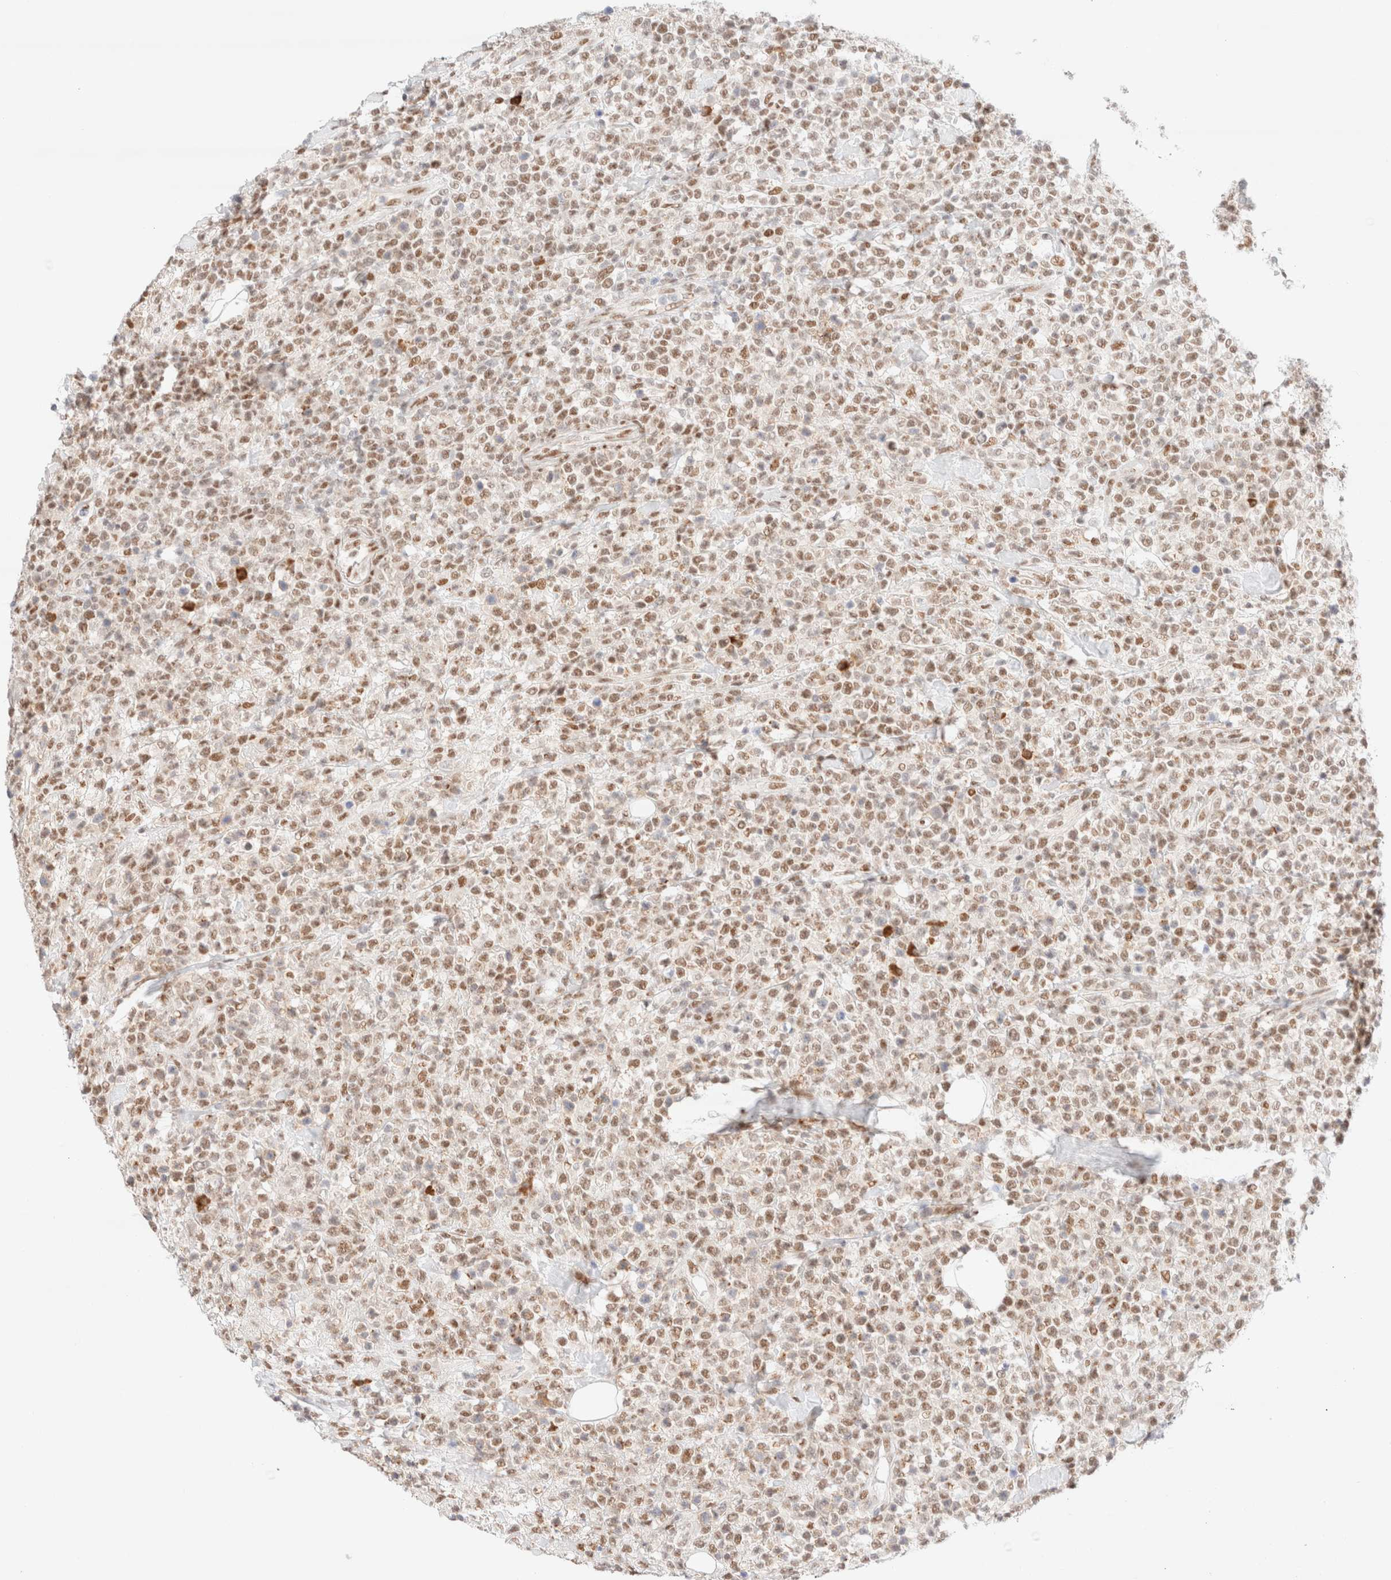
{"staining": {"intensity": "moderate", "quantity": ">75%", "location": "nuclear"}, "tissue": "lymphoma", "cell_type": "Tumor cells", "image_type": "cancer", "snomed": [{"axis": "morphology", "description": "Malignant lymphoma, non-Hodgkin's type, High grade"}, {"axis": "topography", "description": "Colon"}], "caption": "IHC staining of malignant lymphoma, non-Hodgkin's type (high-grade), which exhibits medium levels of moderate nuclear positivity in approximately >75% of tumor cells indicating moderate nuclear protein staining. The staining was performed using DAB (brown) for protein detection and nuclei were counterstained in hematoxylin (blue).", "gene": "CIC", "patient": {"sex": "female", "age": 53}}